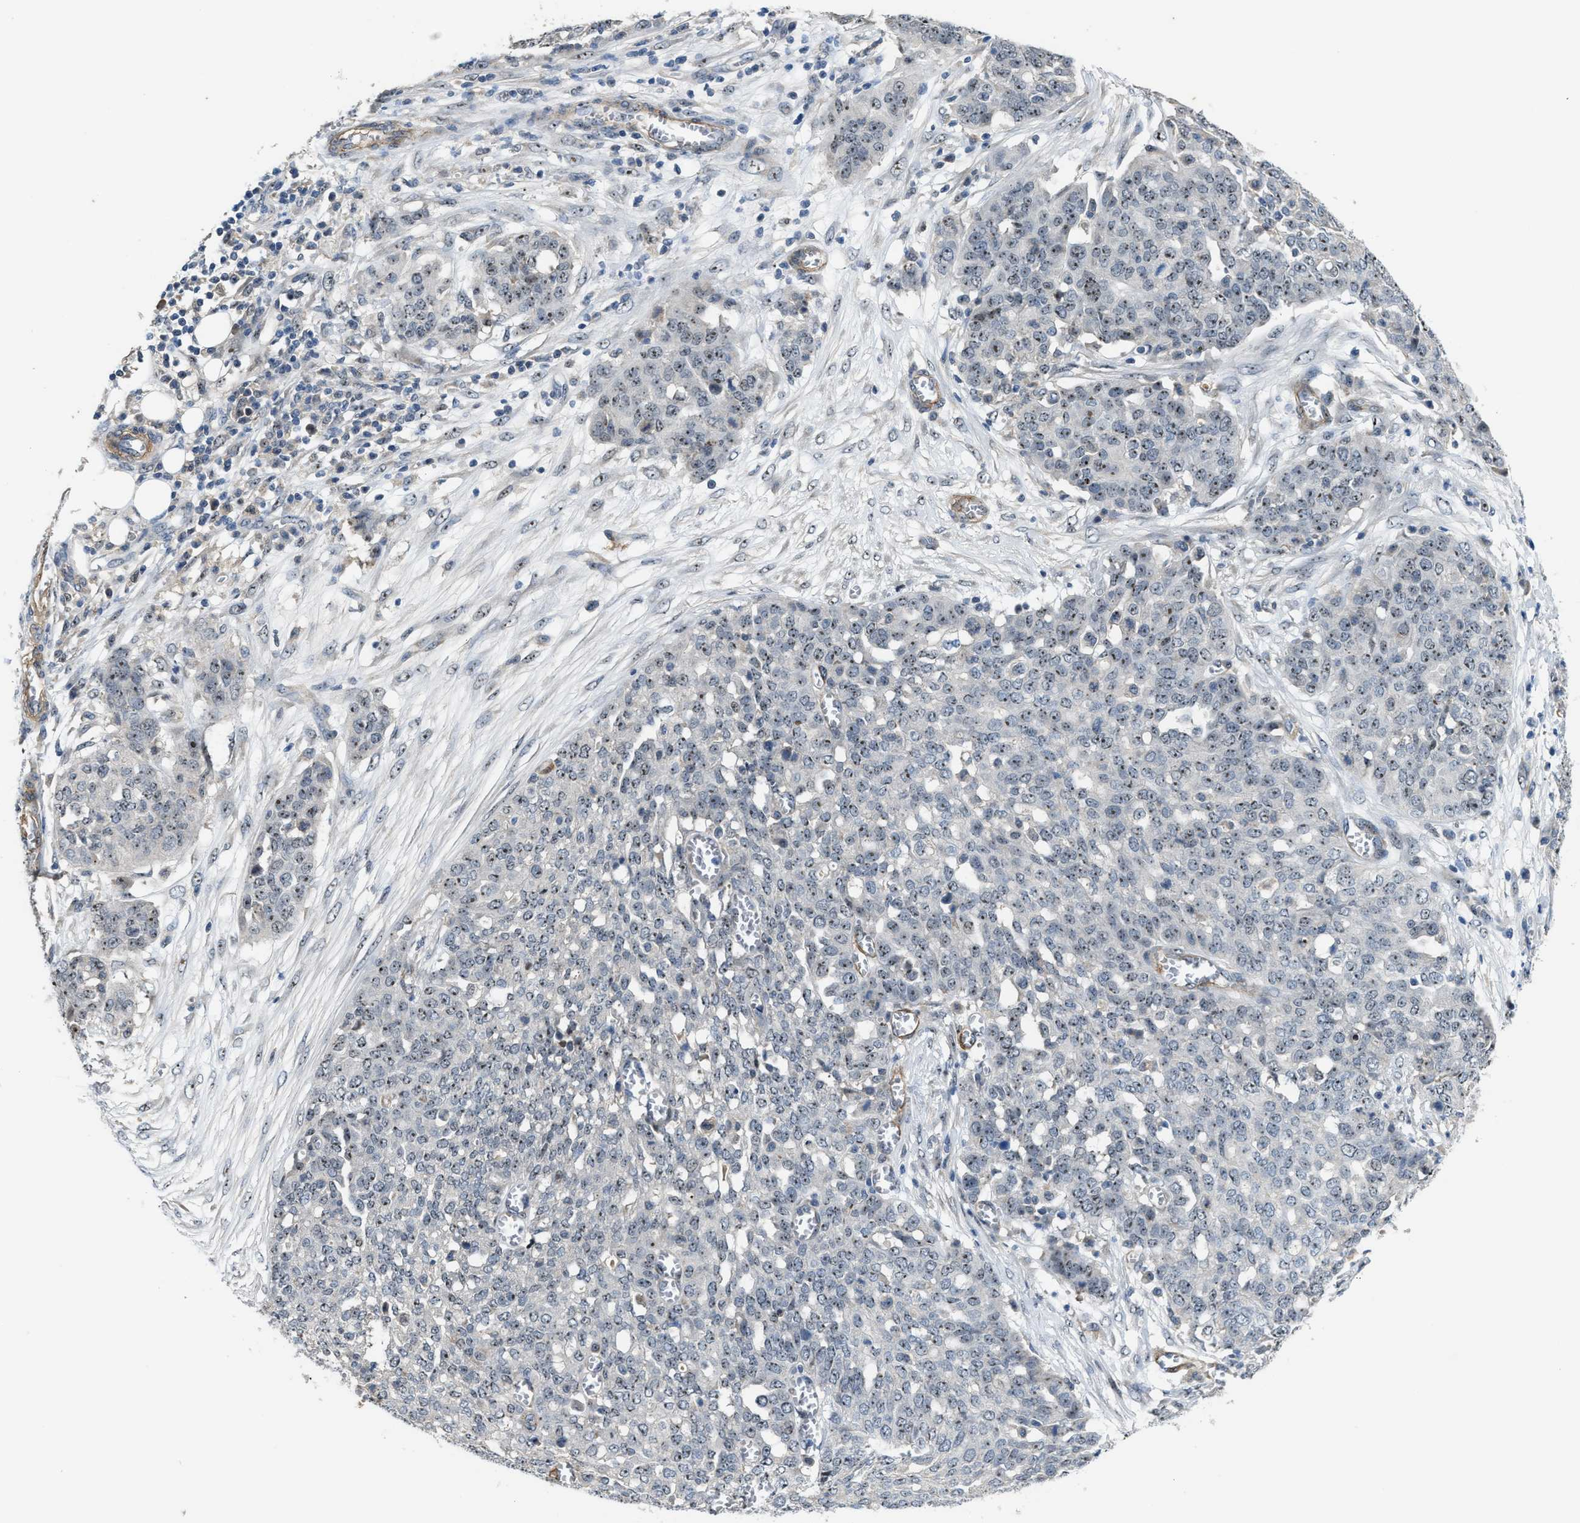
{"staining": {"intensity": "weak", "quantity": ">75%", "location": "nuclear"}, "tissue": "ovarian cancer", "cell_type": "Tumor cells", "image_type": "cancer", "snomed": [{"axis": "morphology", "description": "Cystadenocarcinoma, serous, NOS"}, {"axis": "topography", "description": "Soft tissue"}, {"axis": "topography", "description": "Ovary"}], "caption": "A brown stain shows weak nuclear expression of a protein in human ovarian cancer tumor cells.", "gene": "ZNF783", "patient": {"sex": "female", "age": 57}}